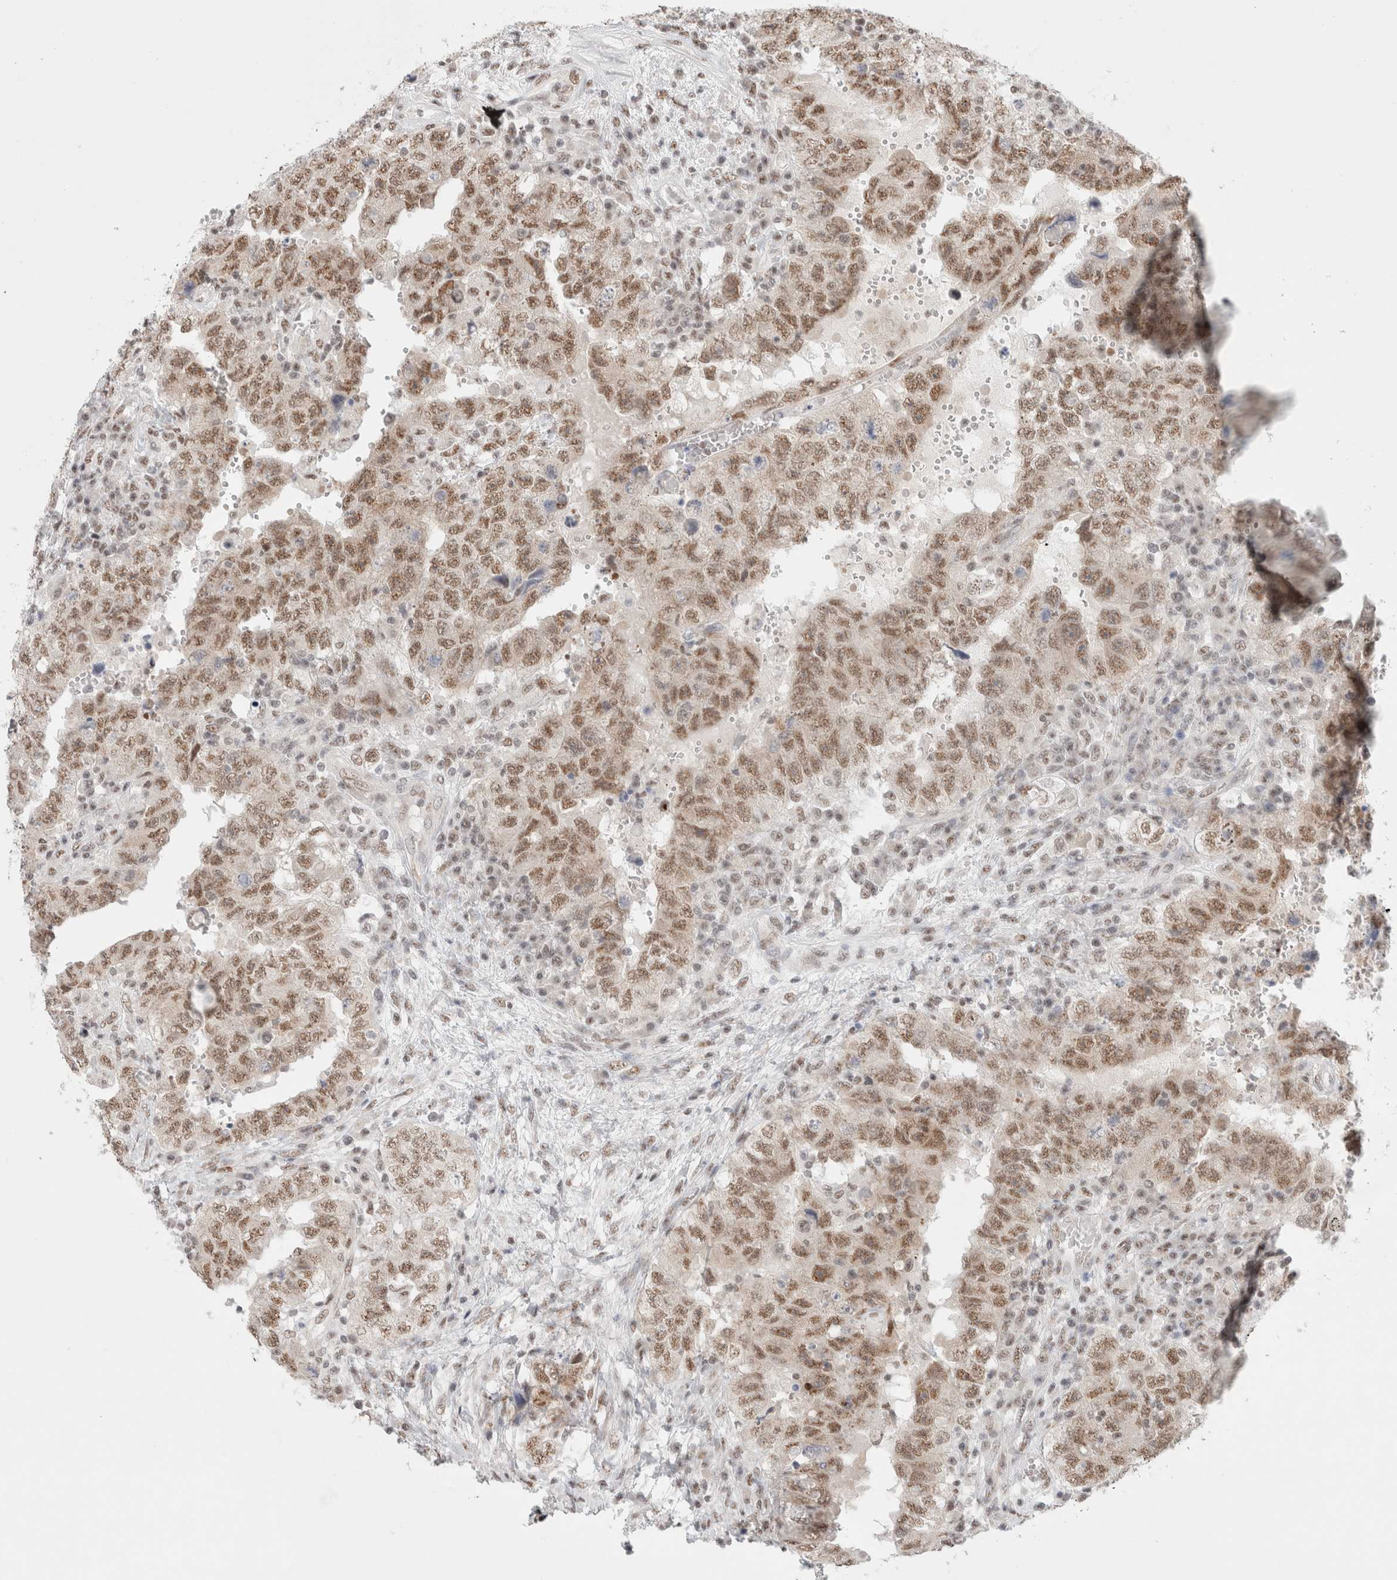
{"staining": {"intensity": "moderate", "quantity": ">75%", "location": "nuclear"}, "tissue": "testis cancer", "cell_type": "Tumor cells", "image_type": "cancer", "snomed": [{"axis": "morphology", "description": "Carcinoma, Embryonal, NOS"}, {"axis": "topography", "description": "Testis"}], "caption": "Protein expression analysis of human testis cancer reveals moderate nuclear expression in approximately >75% of tumor cells. (brown staining indicates protein expression, while blue staining denotes nuclei).", "gene": "TRMT12", "patient": {"sex": "male", "age": 26}}